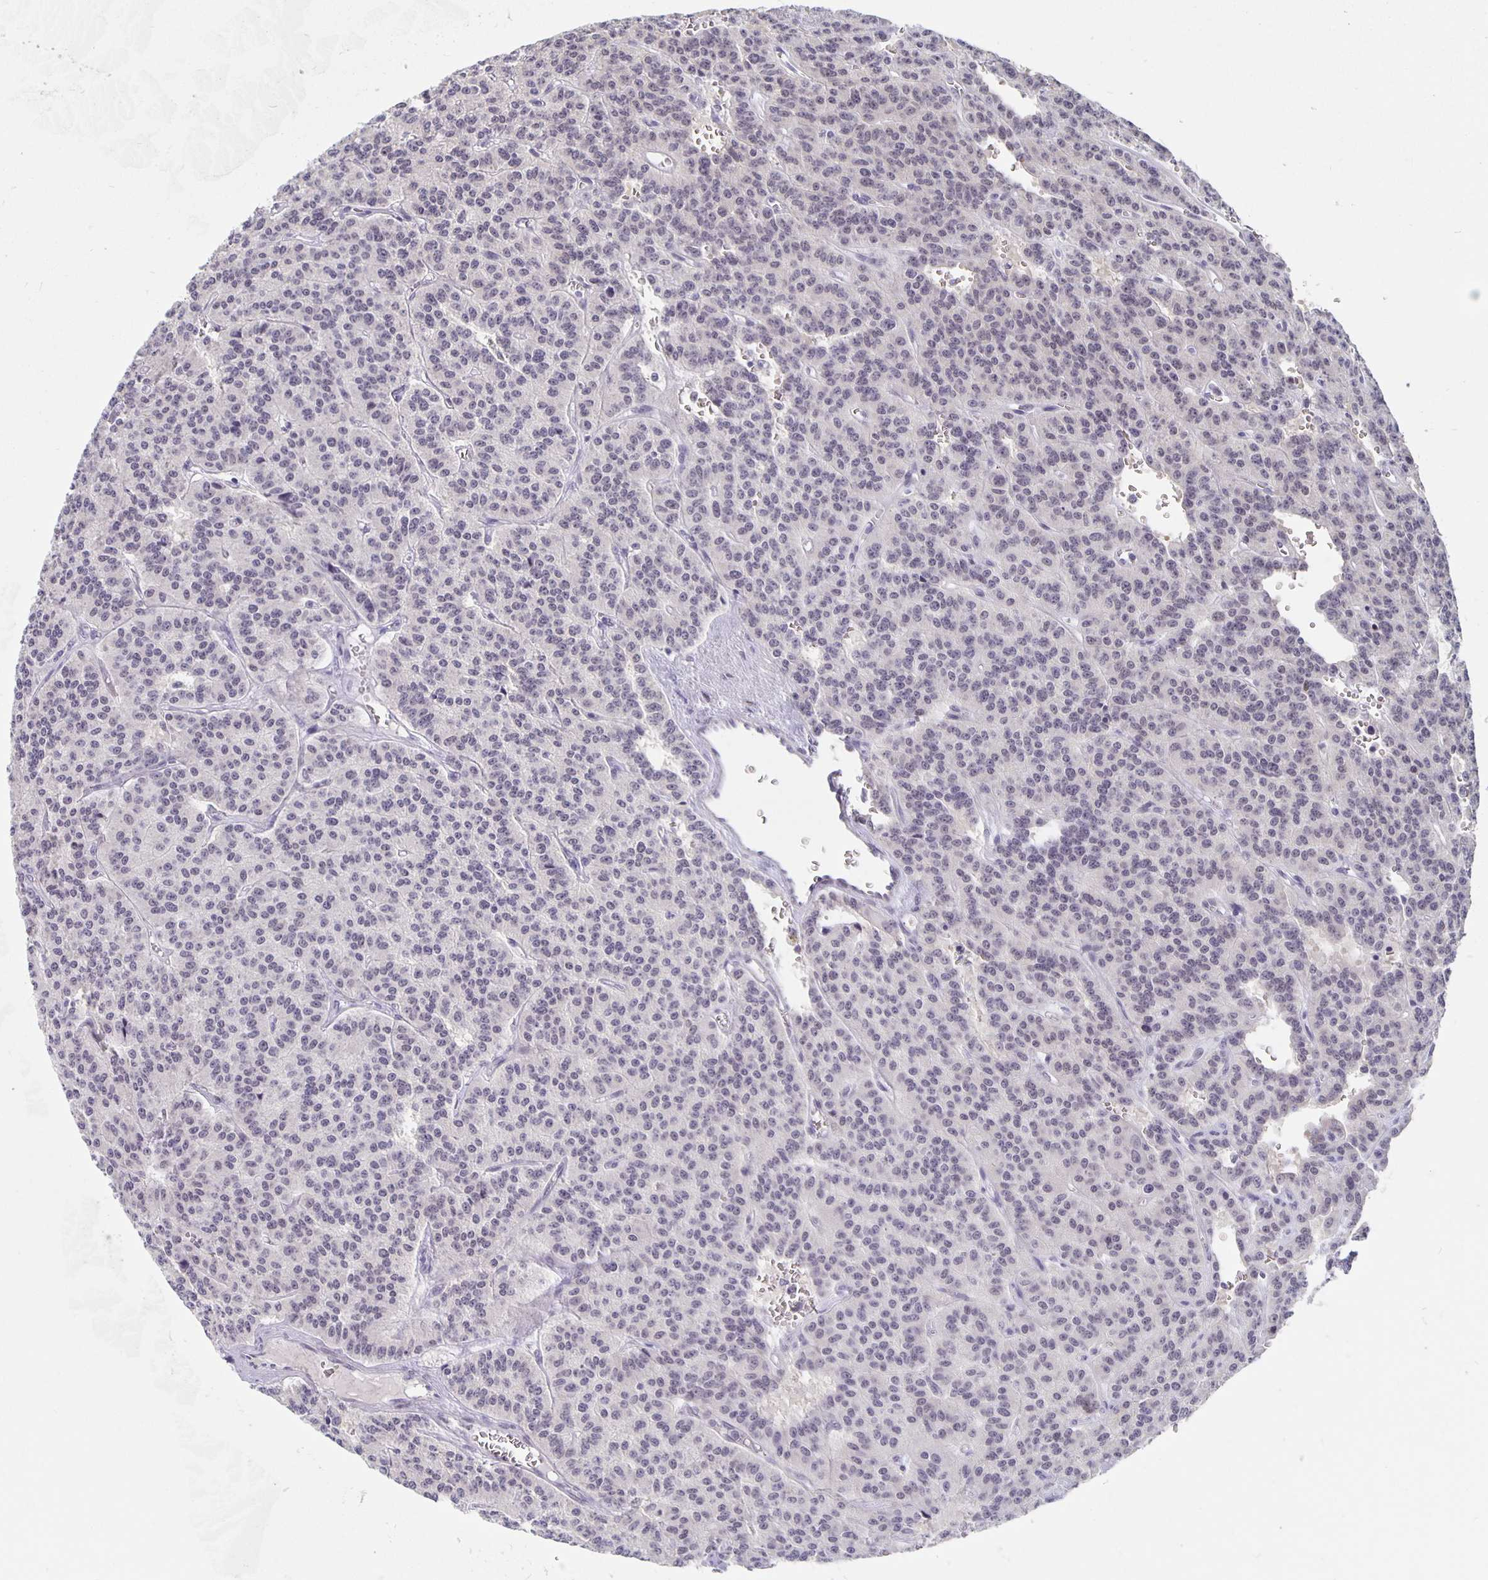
{"staining": {"intensity": "weak", "quantity": "<25%", "location": "nuclear"}, "tissue": "carcinoid", "cell_type": "Tumor cells", "image_type": "cancer", "snomed": [{"axis": "morphology", "description": "Carcinoid, malignant, NOS"}, {"axis": "topography", "description": "Lung"}], "caption": "Immunohistochemical staining of human carcinoid exhibits no significant staining in tumor cells.", "gene": "ZNF691", "patient": {"sex": "female", "age": 71}}